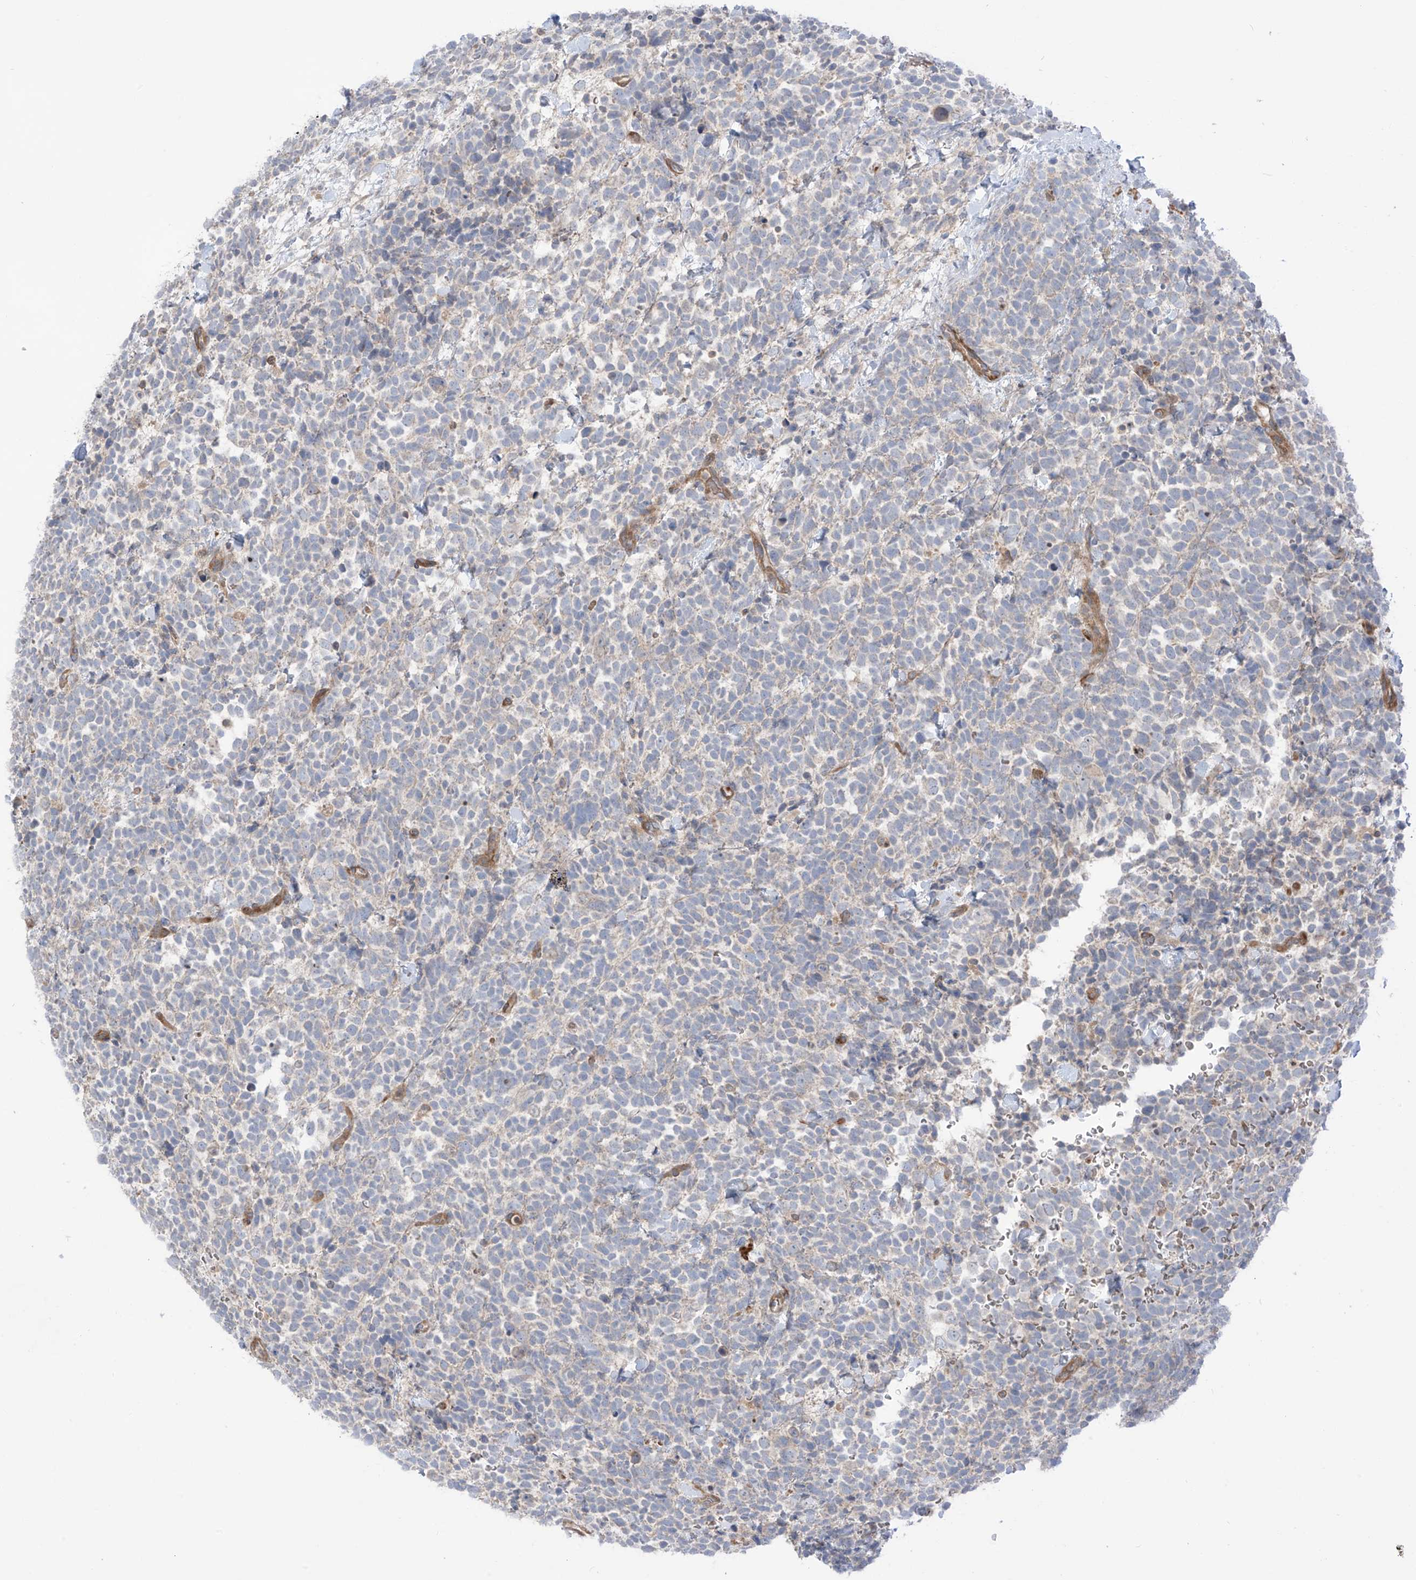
{"staining": {"intensity": "negative", "quantity": "none", "location": "none"}, "tissue": "urothelial cancer", "cell_type": "Tumor cells", "image_type": "cancer", "snomed": [{"axis": "morphology", "description": "Urothelial carcinoma, High grade"}, {"axis": "topography", "description": "Urinary bladder"}], "caption": "Immunohistochemistry photomicrograph of neoplastic tissue: human urothelial cancer stained with DAB (3,3'-diaminobenzidine) displays no significant protein positivity in tumor cells.", "gene": "TRMU", "patient": {"sex": "female", "age": 82}}